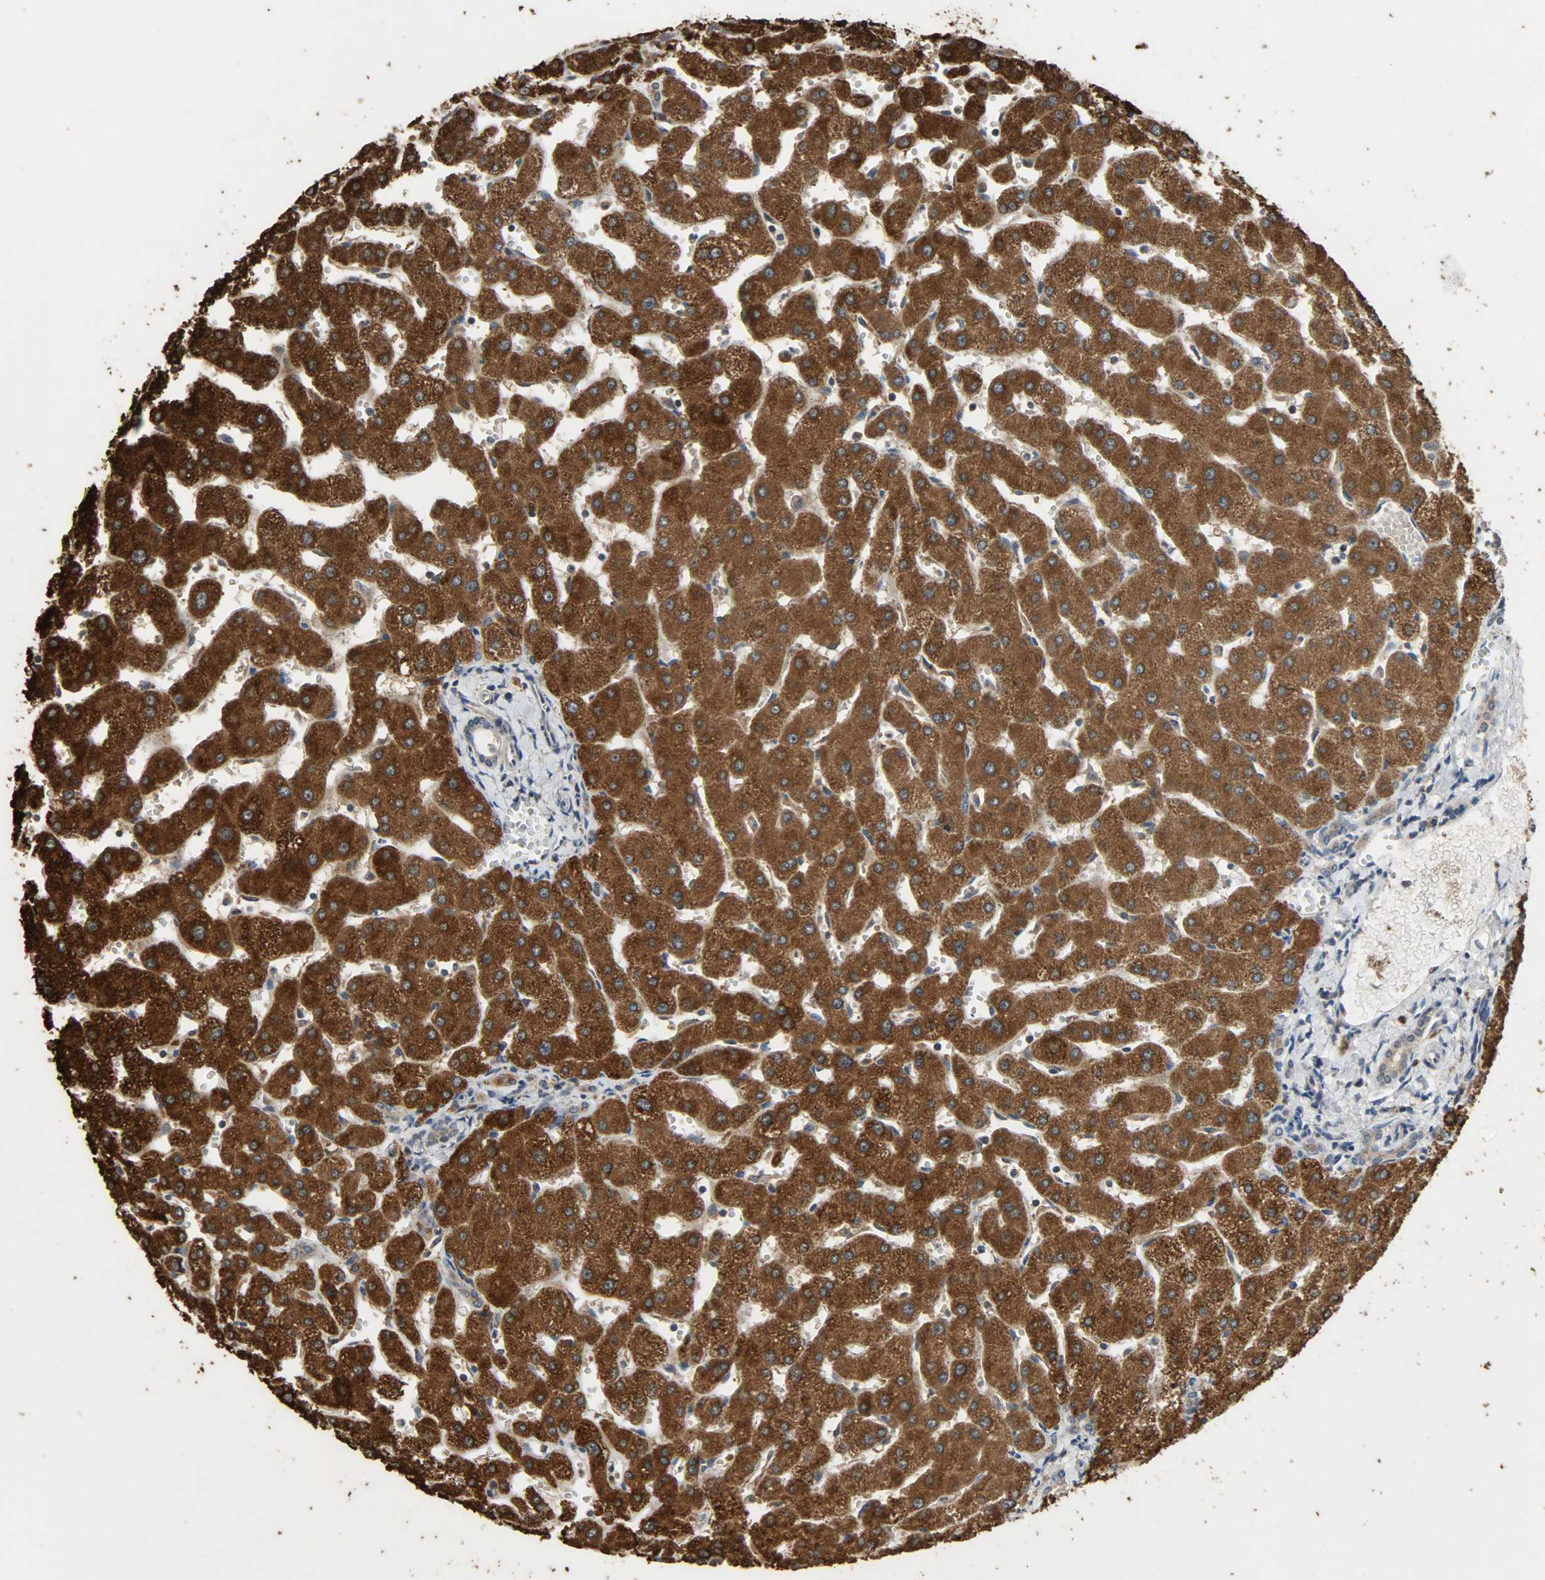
{"staining": {"intensity": "moderate", "quantity": ">75%", "location": "cytoplasmic/membranous"}, "tissue": "liver", "cell_type": "Cholangiocytes", "image_type": "normal", "snomed": [{"axis": "morphology", "description": "Normal tissue, NOS"}, {"axis": "topography", "description": "Liver"}], "caption": "DAB (3,3'-diaminobenzidine) immunohistochemical staining of unremarkable human liver reveals moderate cytoplasmic/membranous protein staining in about >75% of cholangiocytes.", "gene": "CDKN2C", "patient": {"sex": "male", "age": 67}}